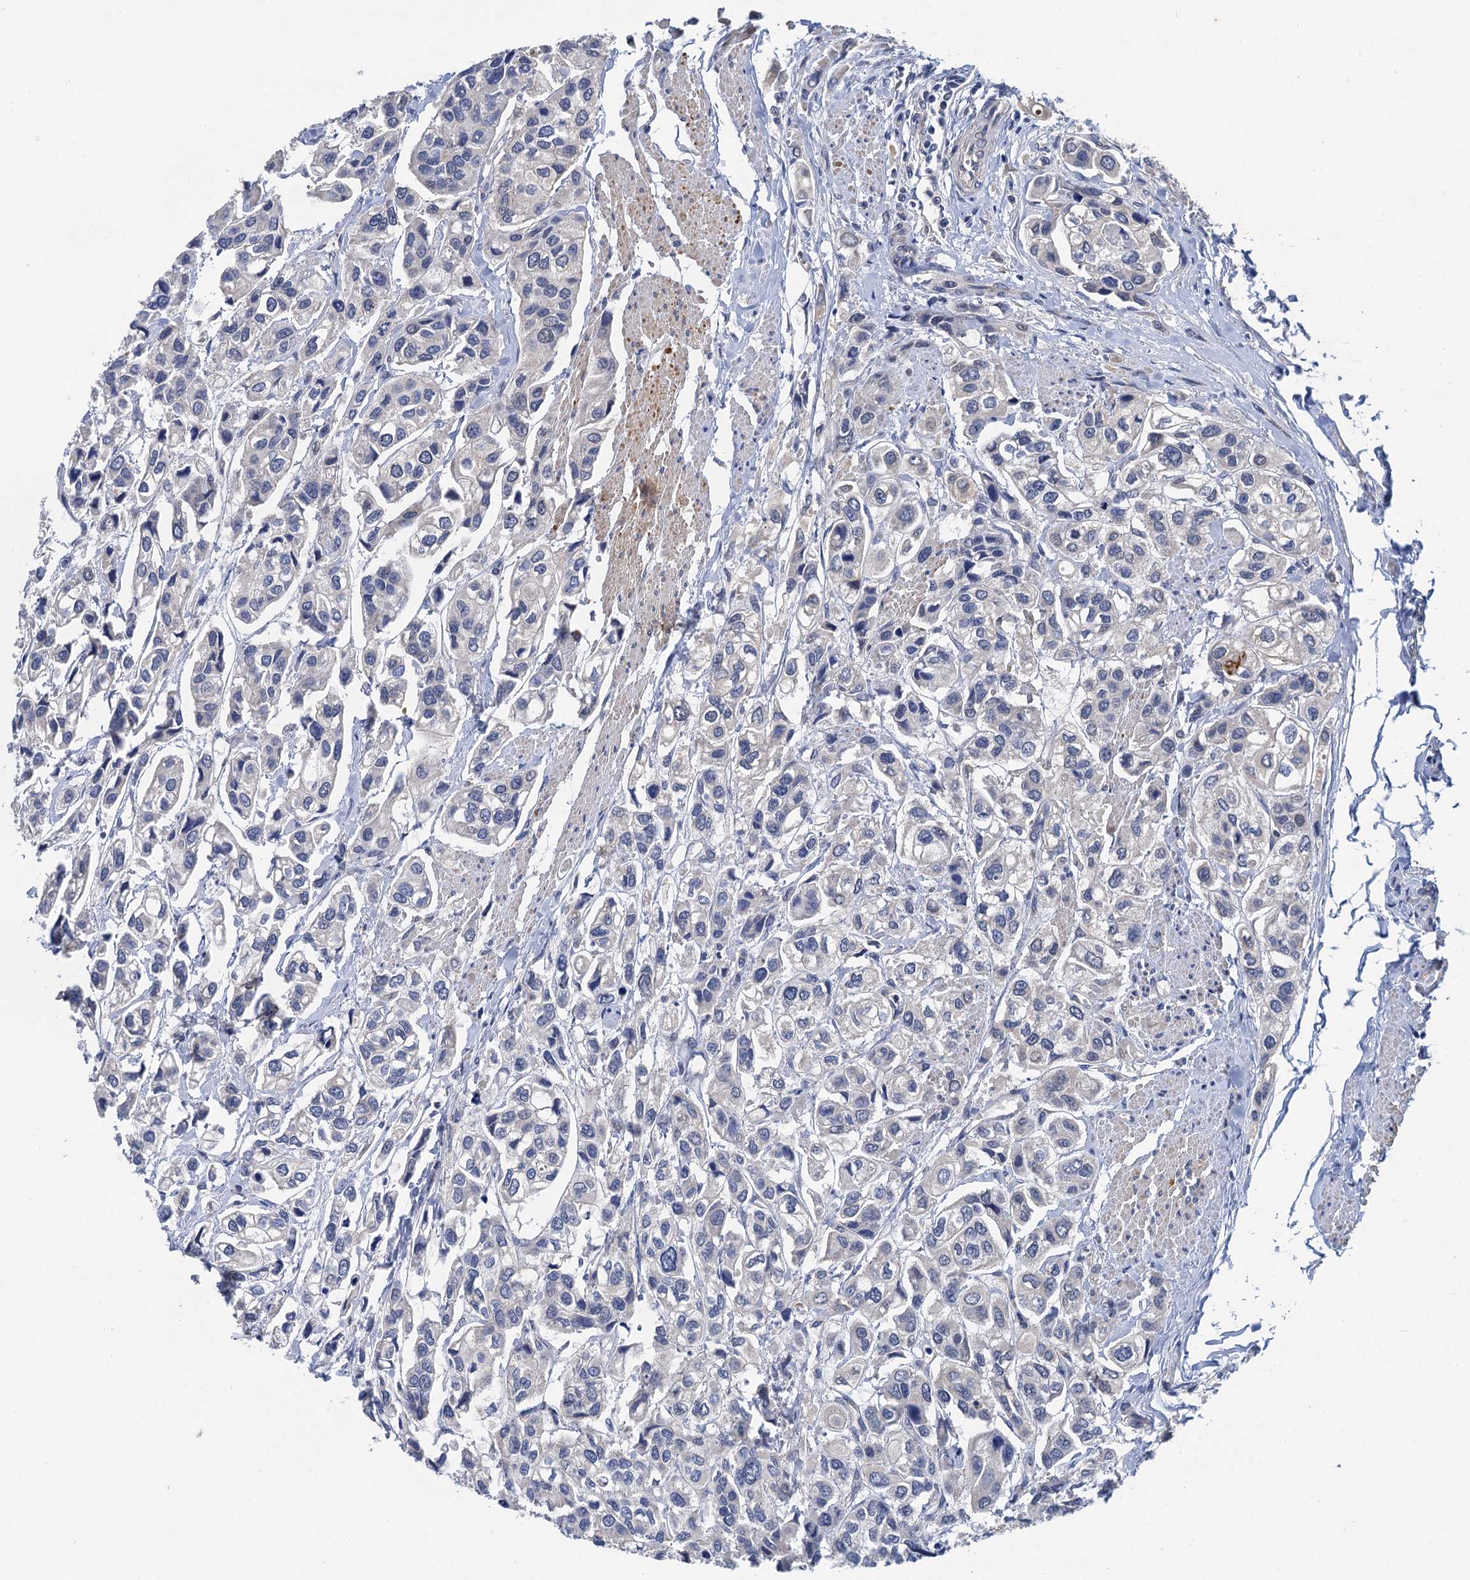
{"staining": {"intensity": "negative", "quantity": "none", "location": "none"}, "tissue": "urothelial cancer", "cell_type": "Tumor cells", "image_type": "cancer", "snomed": [{"axis": "morphology", "description": "Urothelial carcinoma, High grade"}, {"axis": "topography", "description": "Urinary bladder"}], "caption": "Immunohistochemistry histopathology image of neoplastic tissue: urothelial carcinoma (high-grade) stained with DAB exhibits no significant protein expression in tumor cells.", "gene": "TMEM39B", "patient": {"sex": "male", "age": 67}}